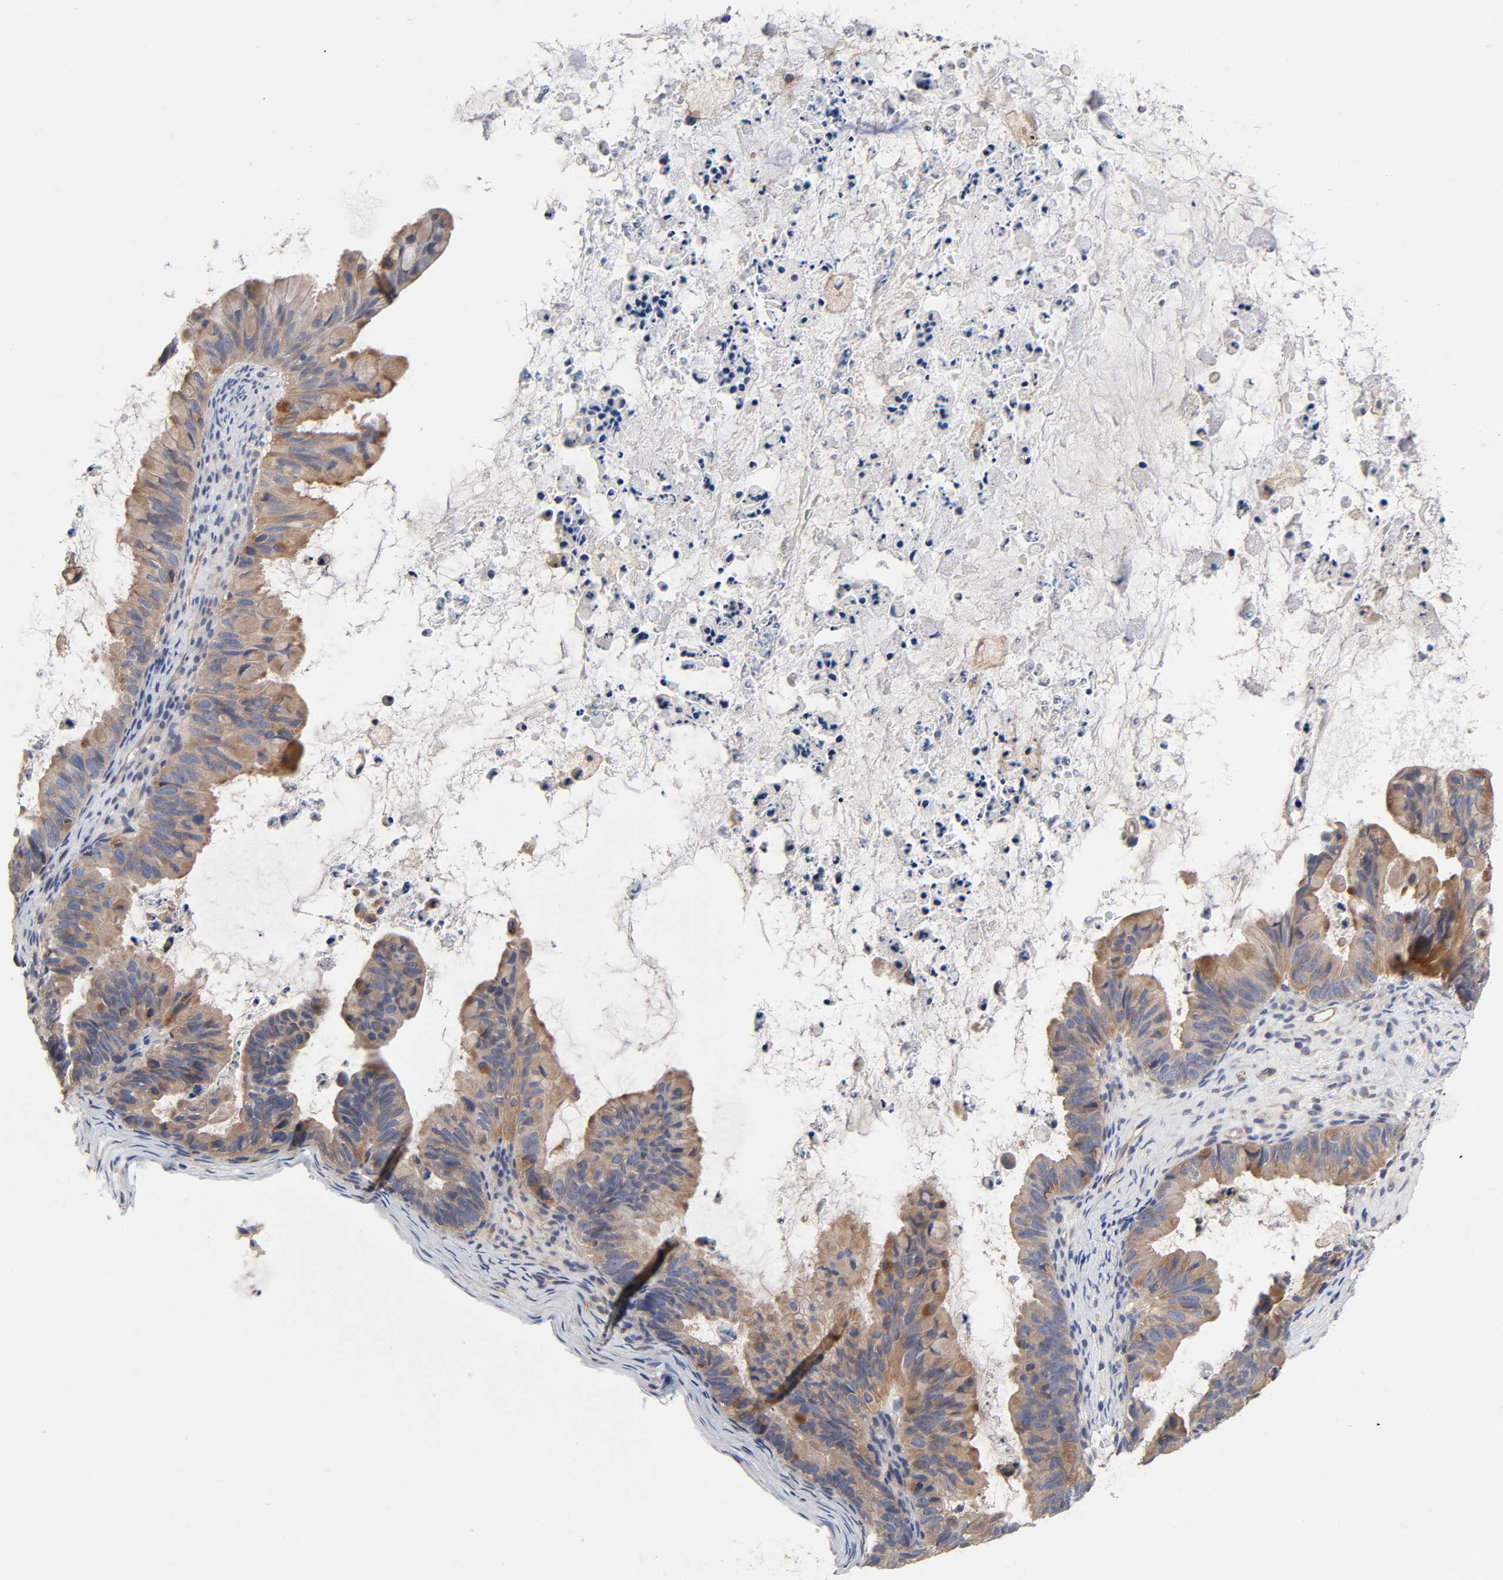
{"staining": {"intensity": "weak", "quantity": ">75%", "location": "cytoplasmic/membranous"}, "tissue": "ovarian cancer", "cell_type": "Tumor cells", "image_type": "cancer", "snomed": [{"axis": "morphology", "description": "Cystadenocarcinoma, mucinous, NOS"}, {"axis": "topography", "description": "Ovary"}], "caption": "Approximately >75% of tumor cells in ovarian mucinous cystadenocarcinoma demonstrate weak cytoplasmic/membranous protein staining as visualized by brown immunohistochemical staining.", "gene": "RAB13", "patient": {"sex": "female", "age": 36}}